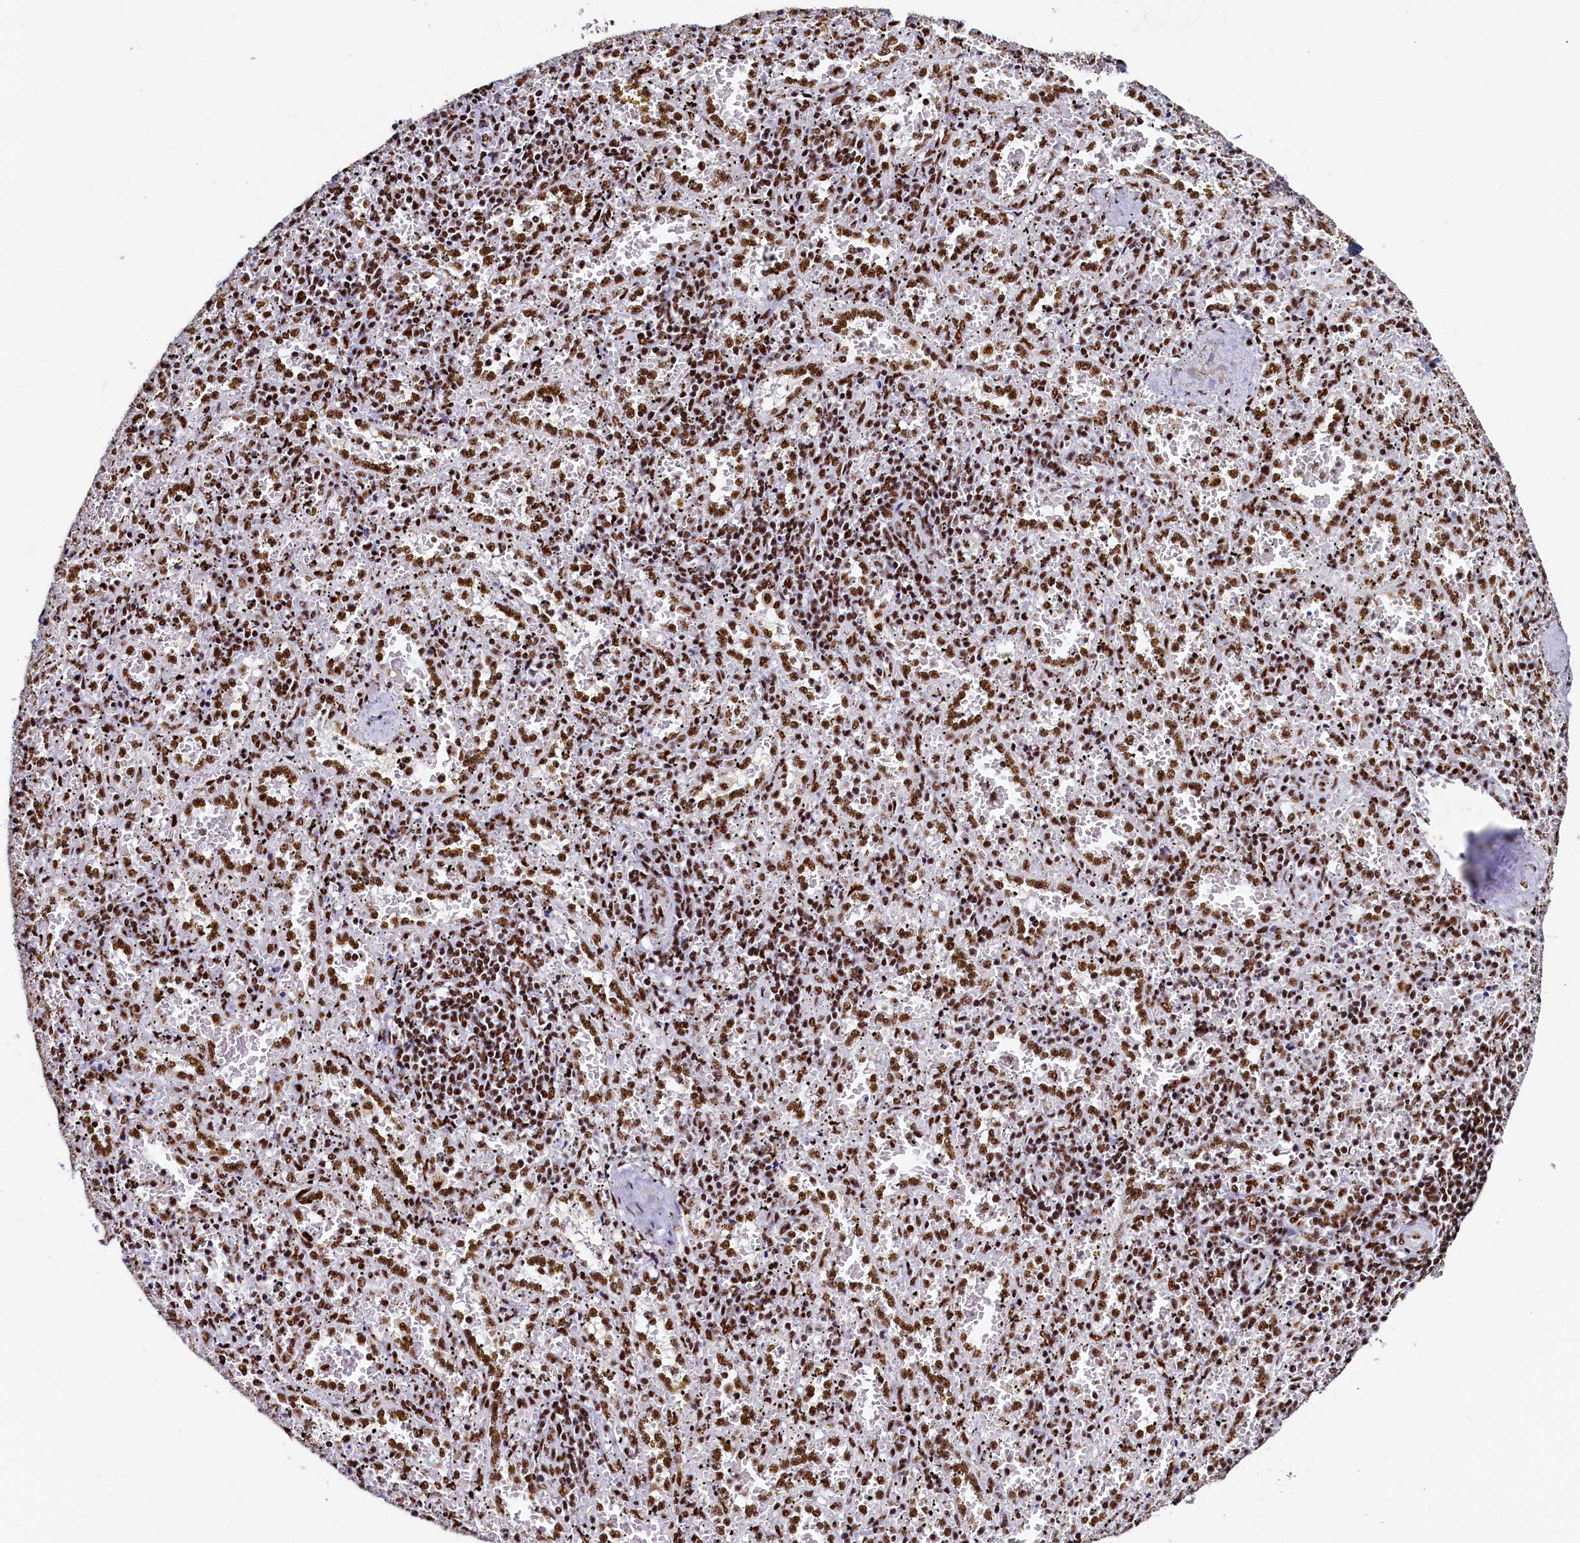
{"staining": {"intensity": "strong", "quantity": ">75%", "location": "nuclear"}, "tissue": "spleen", "cell_type": "Cells in red pulp", "image_type": "normal", "snomed": [{"axis": "morphology", "description": "Normal tissue, NOS"}, {"axis": "topography", "description": "Spleen"}], "caption": "This is an image of immunohistochemistry staining of normal spleen, which shows strong expression in the nuclear of cells in red pulp.", "gene": "SRRM2", "patient": {"sex": "male", "age": 11}}